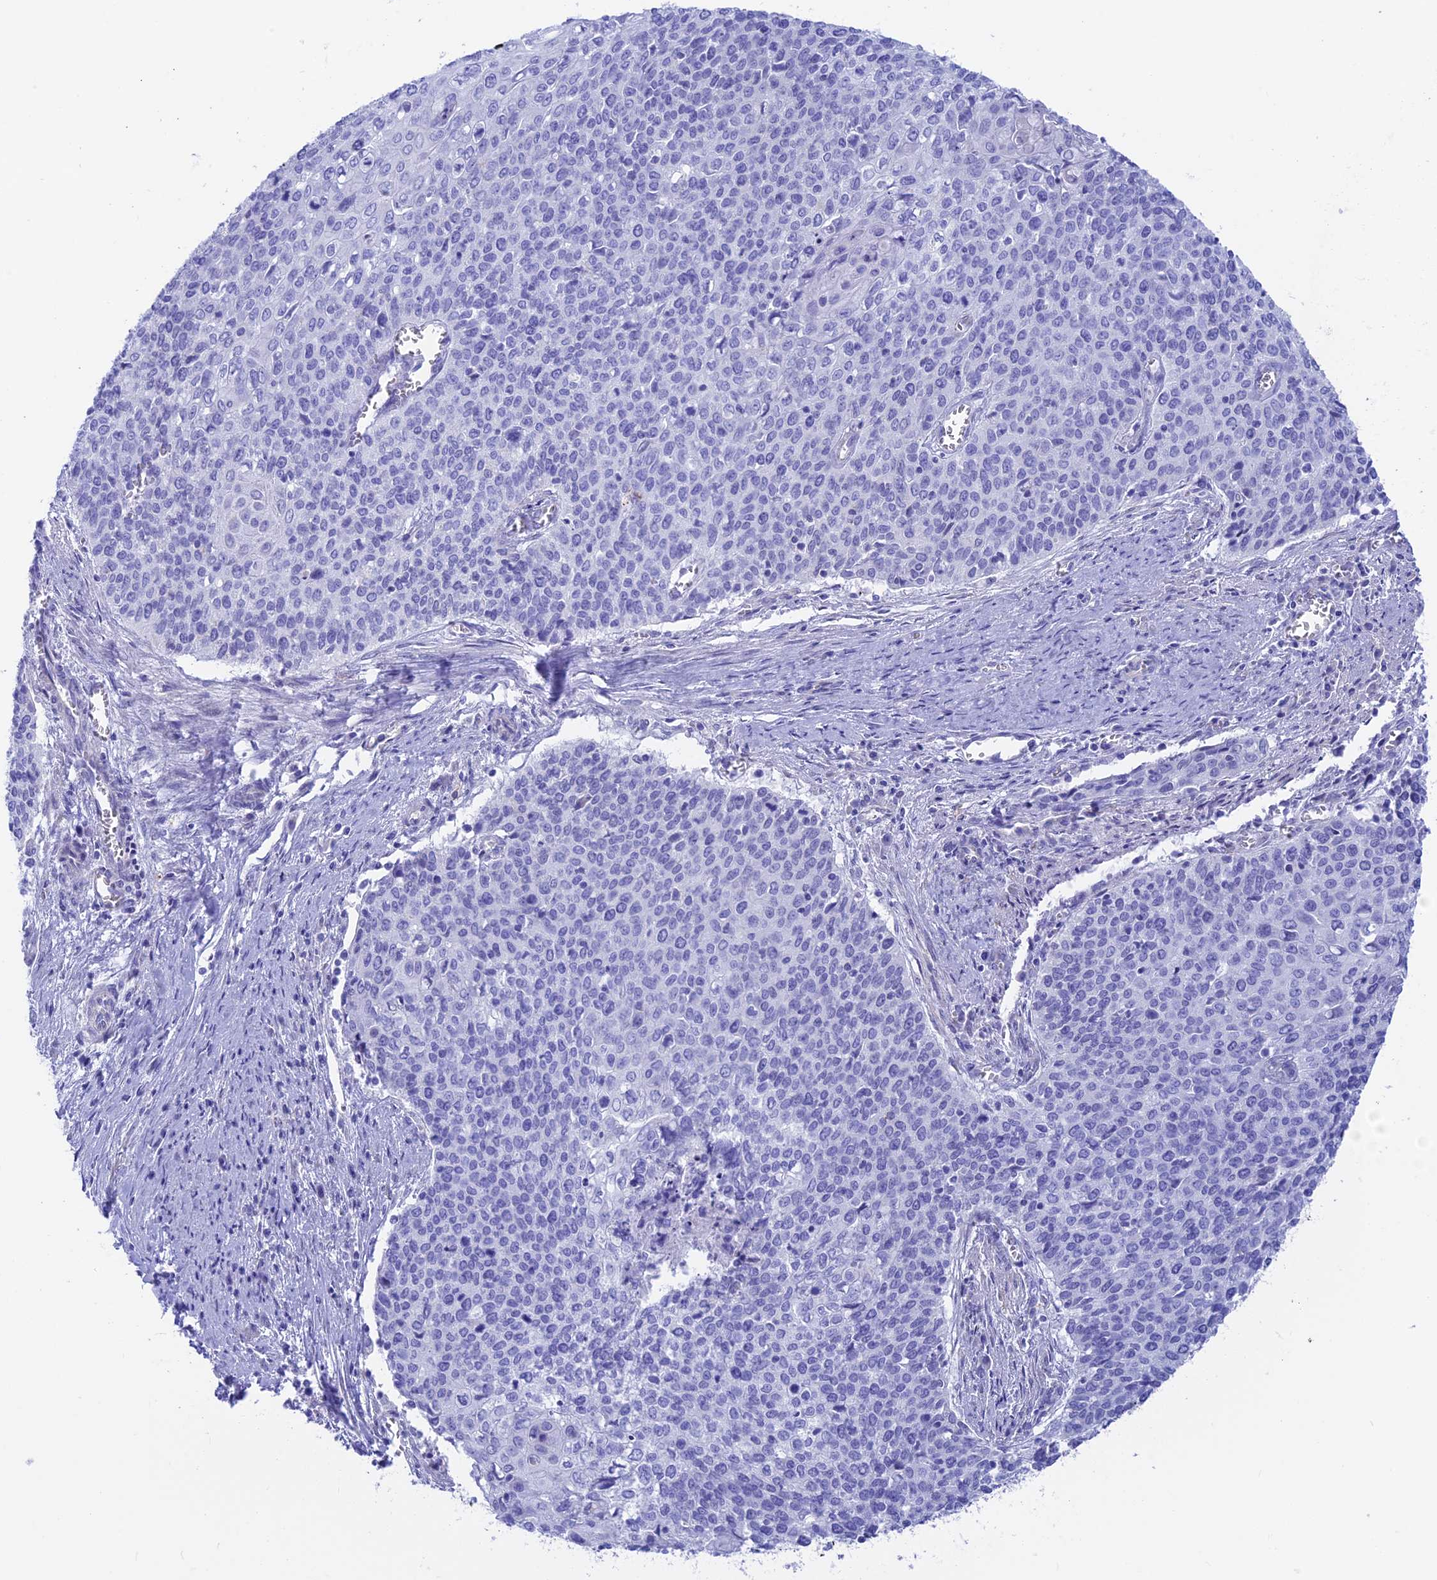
{"staining": {"intensity": "negative", "quantity": "none", "location": "none"}, "tissue": "cervical cancer", "cell_type": "Tumor cells", "image_type": "cancer", "snomed": [{"axis": "morphology", "description": "Squamous cell carcinoma, NOS"}, {"axis": "topography", "description": "Cervix"}], "caption": "High power microscopy photomicrograph of an immunohistochemistry (IHC) image of squamous cell carcinoma (cervical), revealing no significant staining in tumor cells.", "gene": "GNGT2", "patient": {"sex": "female", "age": 39}}